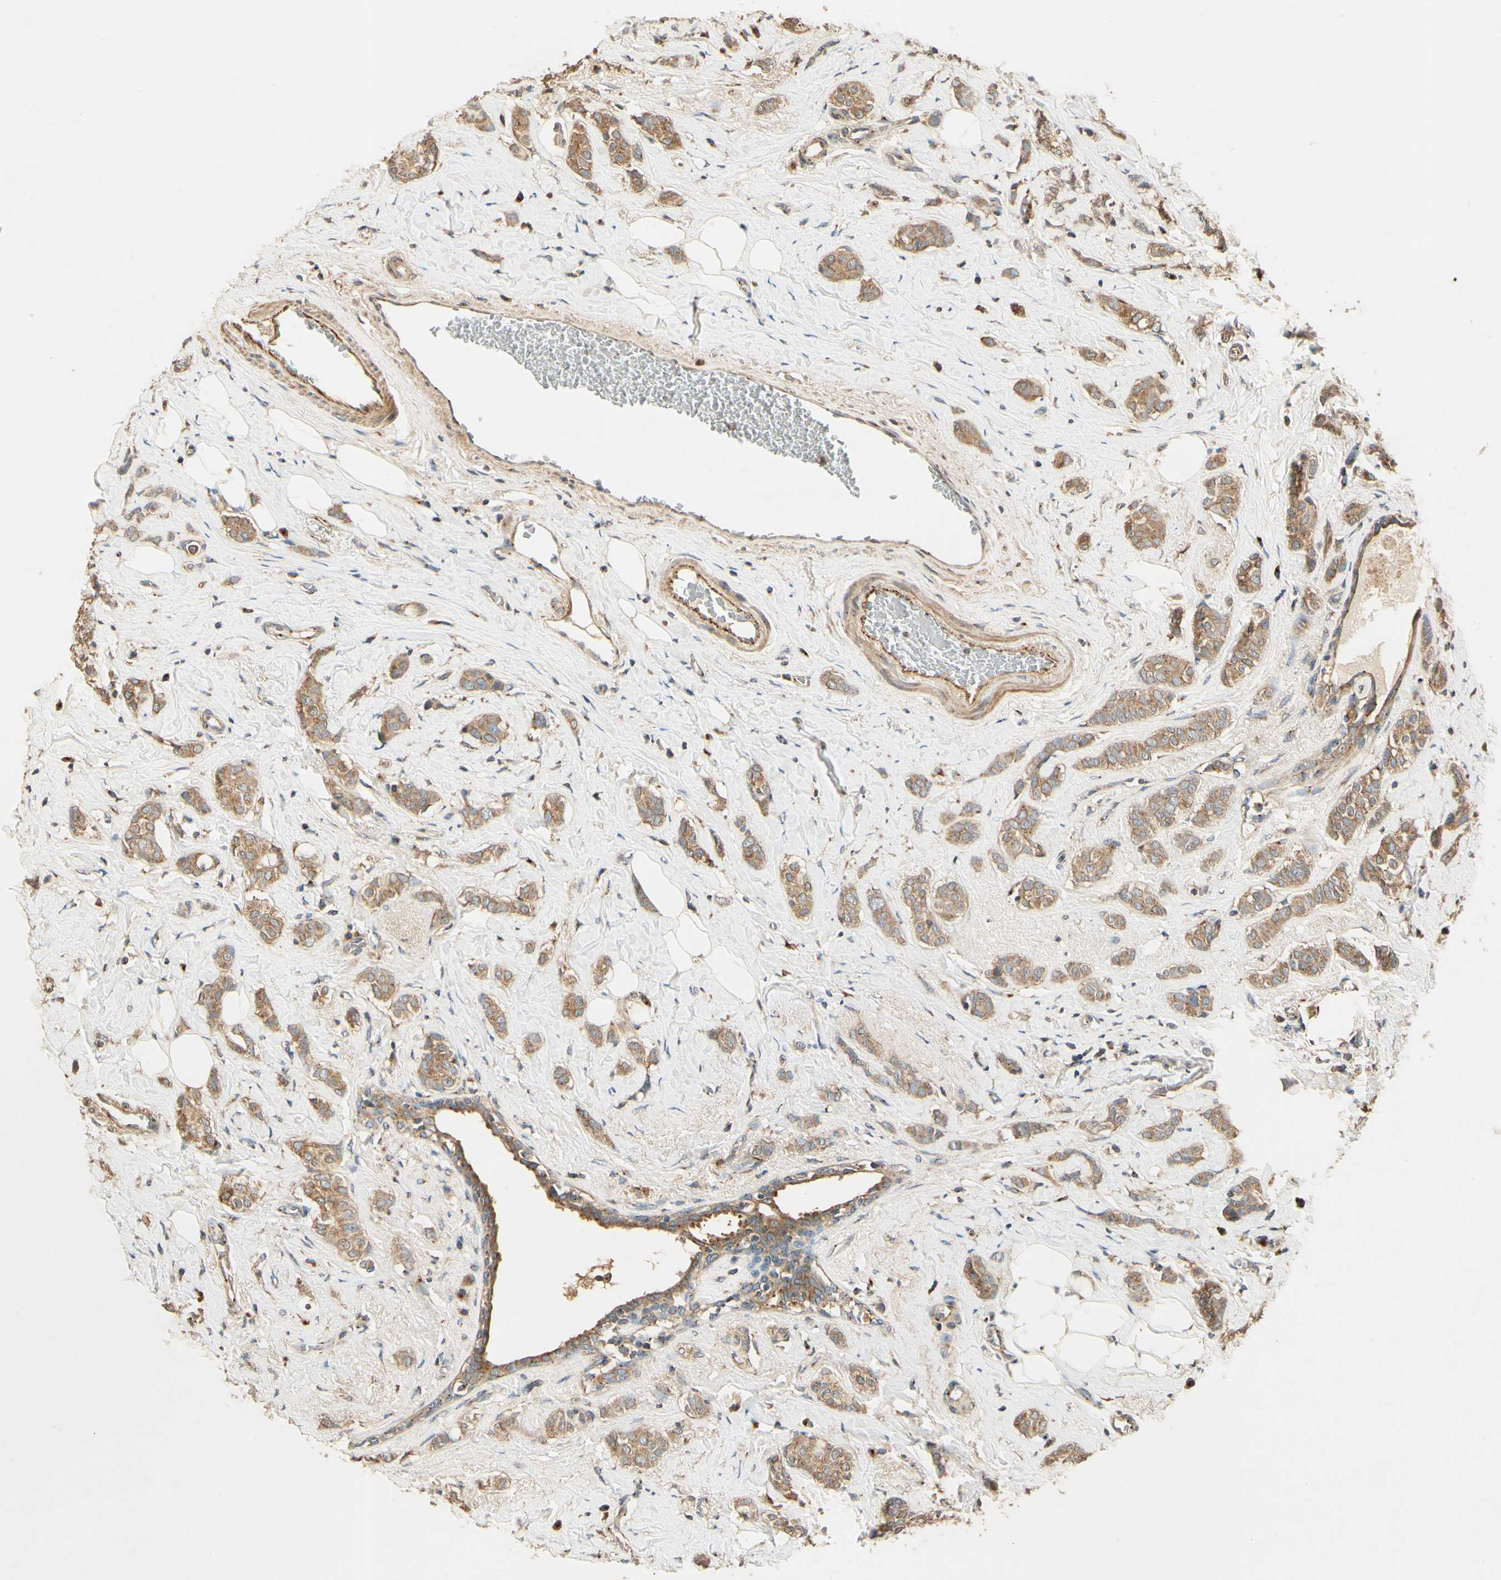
{"staining": {"intensity": "moderate", "quantity": ">75%", "location": "cytoplasmic/membranous"}, "tissue": "breast cancer", "cell_type": "Tumor cells", "image_type": "cancer", "snomed": [{"axis": "morphology", "description": "Lobular carcinoma"}, {"axis": "topography", "description": "Breast"}], "caption": "This is an image of immunohistochemistry (IHC) staining of breast cancer, which shows moderate expression in the cytoplasmic/membranous of tumor cells.", "gene": "AKAP9", "patient": {"sex": "female", "age": 60}}